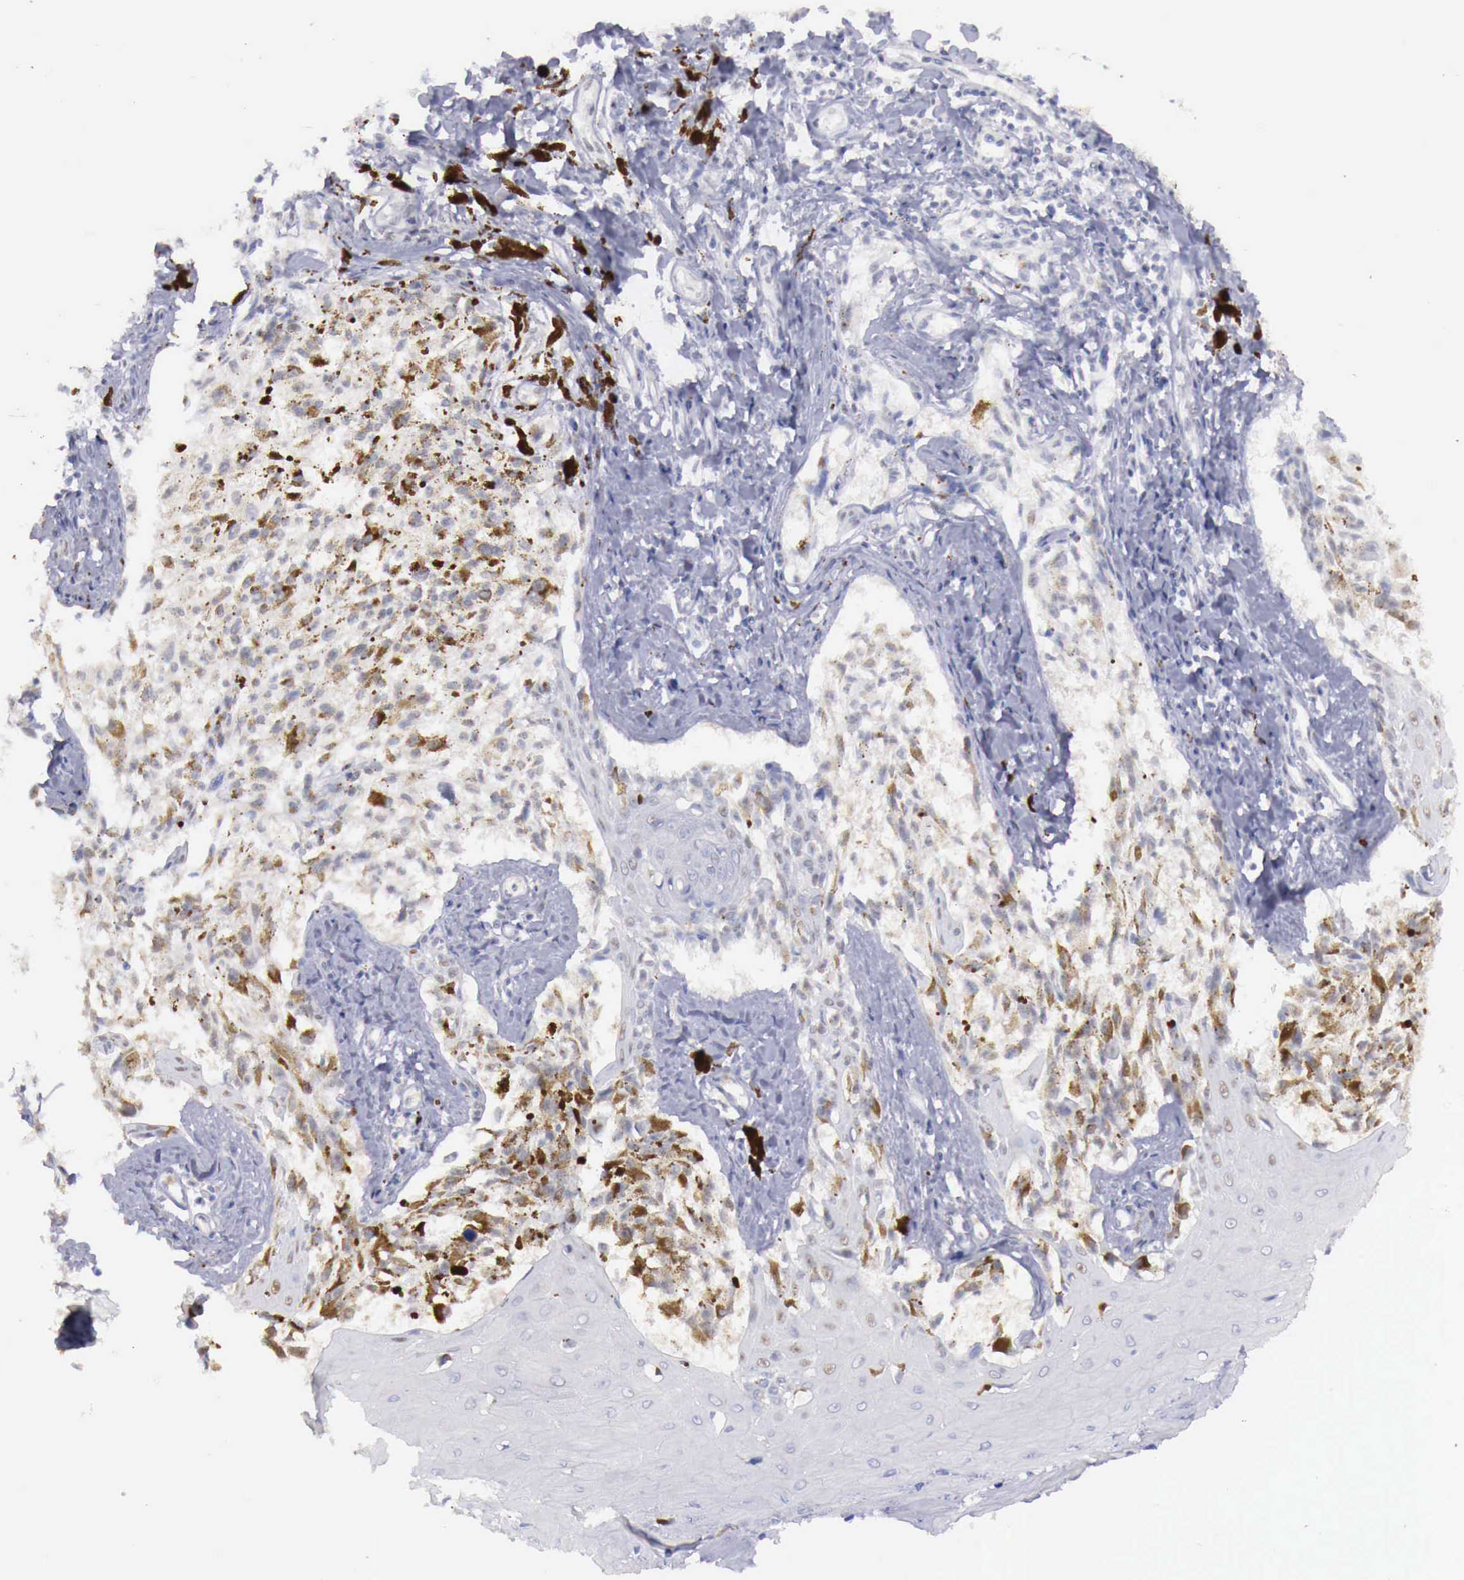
{"staining": {"intensity": "negative", "quantity": "none", "location": "none"}, "tissue": "melanoma", "cell_type": "Tumor cells", "image_type": "cancer", "snomed": [{"axis": "morphology", "description": "Malignant melanoma, NOS"}, {"axis": "topography", "description": "Skin"}], "caption": "This is a photomicrograph of immunohistochemistry staining of malignant melanoma, which shows no positivity in tumor cells. Brightfield microscopy of immunohistochemistry stained with DAB (brown) and hematoxylin (blue), captured at high magnification.", "gene": "UBA1", "patient": {"sex": "female", "age": 82}}